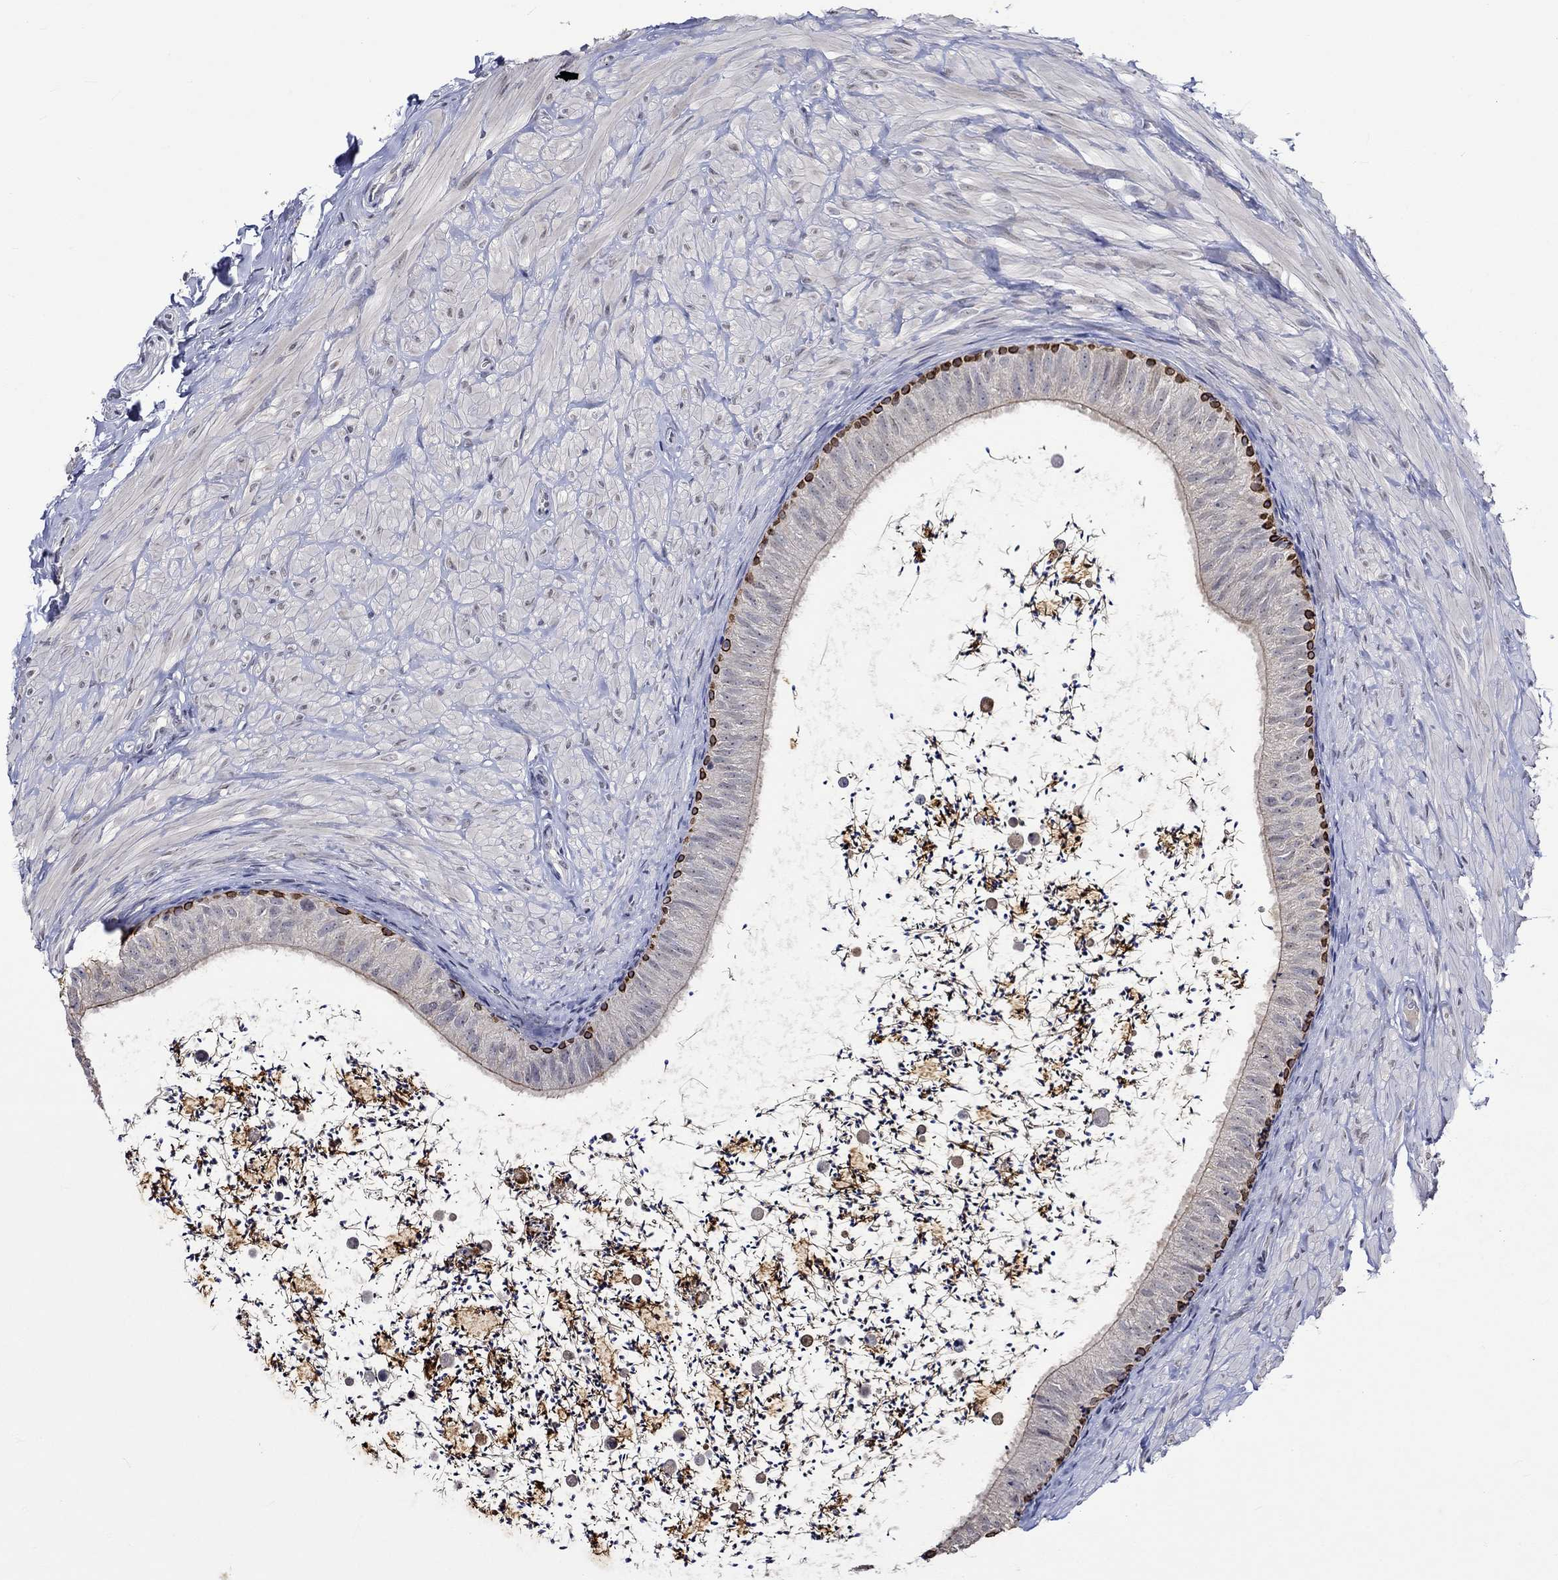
{"staining": {"intensity": "strong", "quantity": "<25%", "location": "cytoplasmic/membranous"}, "tissue": "epididymis", "cell_type": "Glandular cells", "image_type": "normal", "snomed": [{"axis": "morphology", "description": "Normal tissue, NOS"}, {"axis": "topography", "description": "Epididymis"}], "caption": "Human epididymis stained with a brown dye shows strong cytoplasmic/membranous positive positivity in about <25% of glandular cells.", "gene": "DDX3Y", "patient": {"sex": "male", "age": 32}}